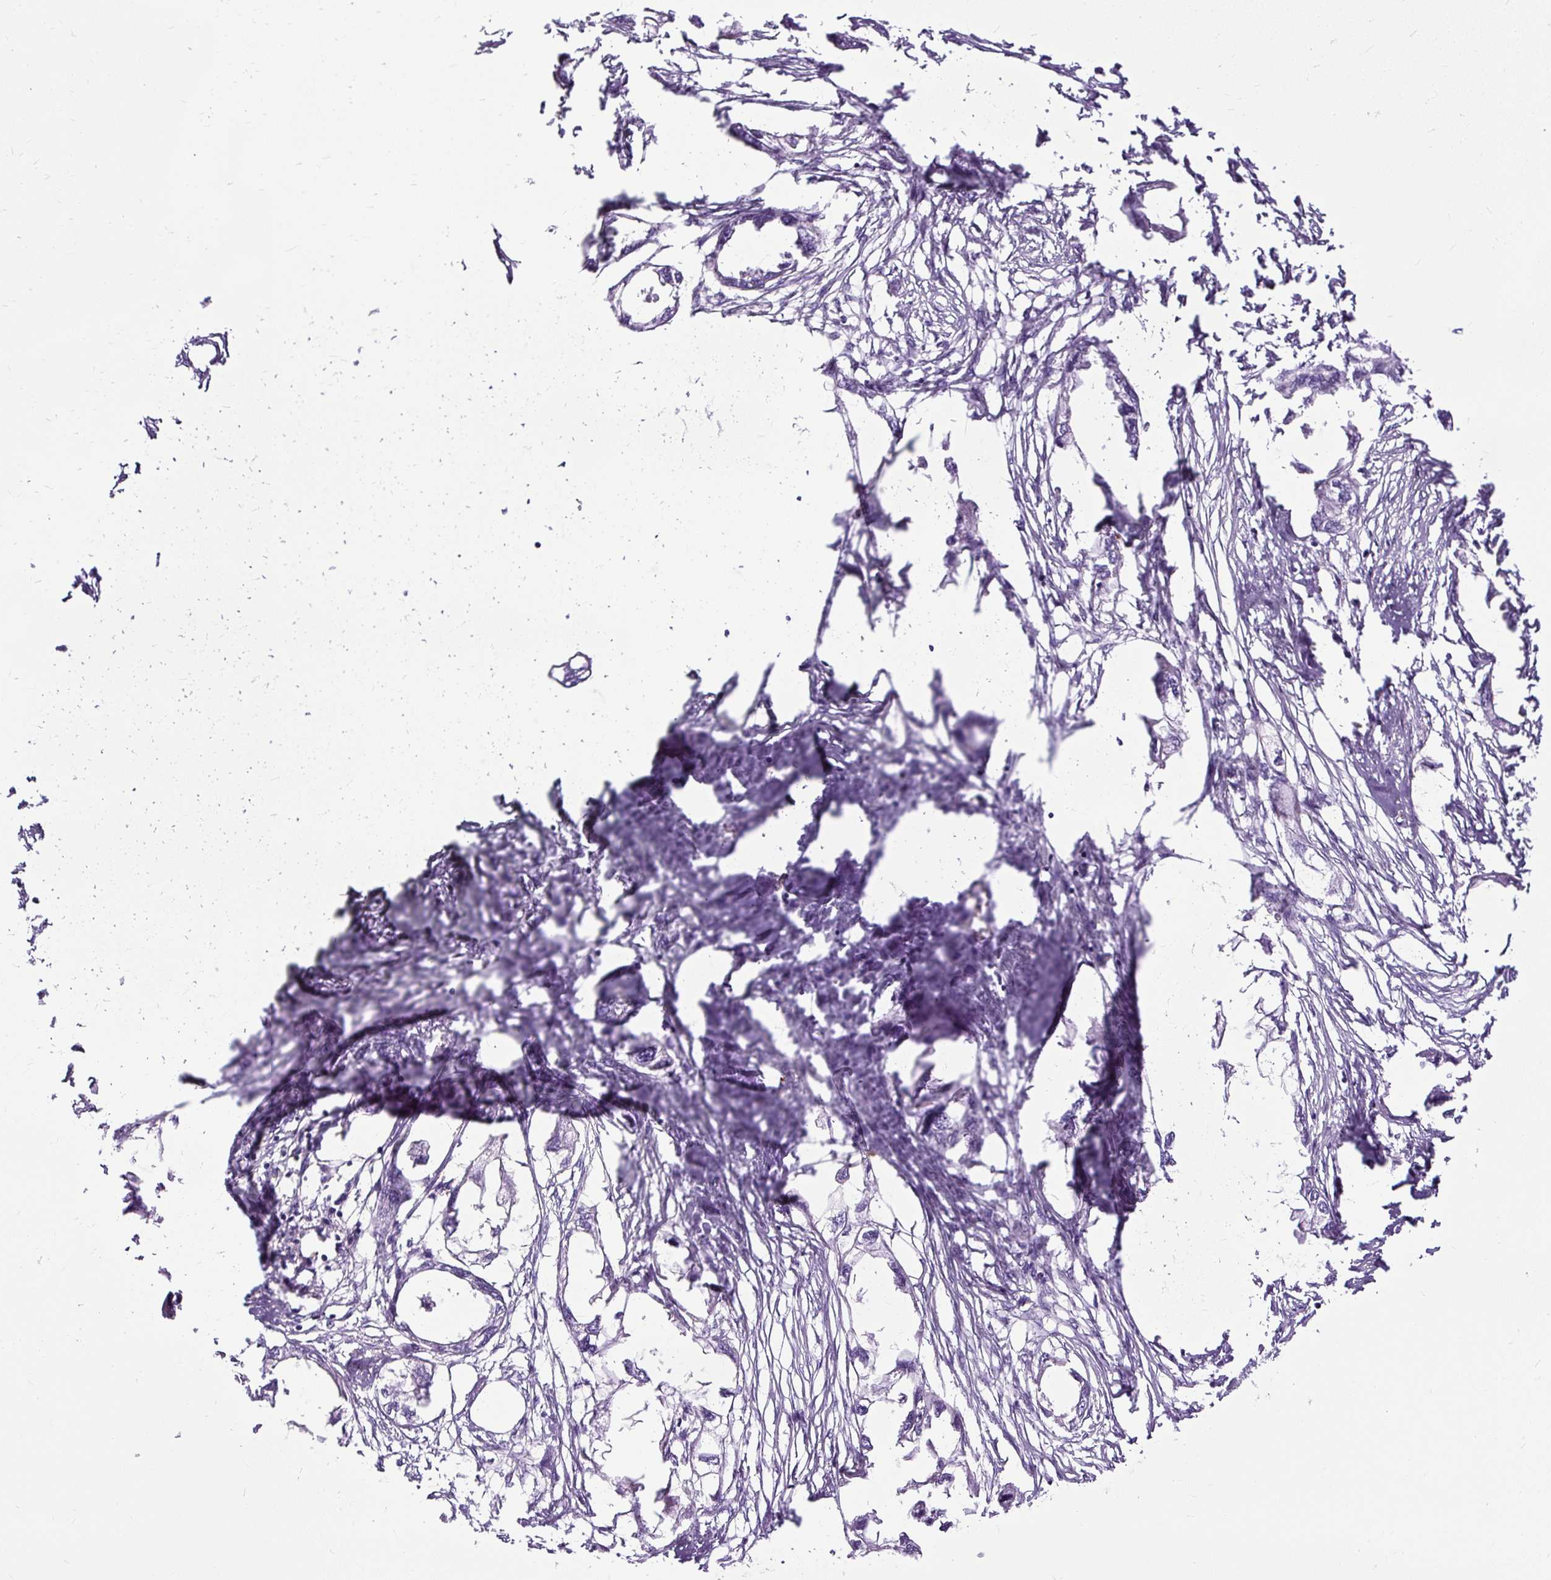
{"staining": {"intensity": "negative", "quantity": "none", "location": "none"}, "tissue": "endometrial cancer", "cell_type": "Tumor cells", "image_type": "cancer", "snomed": [{"axis": "morphology", "description": "Adenocarcinoma, NOS"}, {"axis": "morphology", "description": "Adenocarcinoma, metastatic, NOS"}, {"axis": "topography", "description": "Adipose tissue"}, {"axis": "topography", "description": "Endometrium"}], "caption": "This is a image of IHC staining of endometrial metastatic adenocarcinoma, which shows no positivity in tumor cells. (Stains: DAB (3,3'-diaminobenzidine) immunohistochemistry with hematoxylin counter stain, Microscopy: brightfield microscopy at high magnification).", "gene": "SLC7A8", "patient": {"sex": "female", "age": 67}}